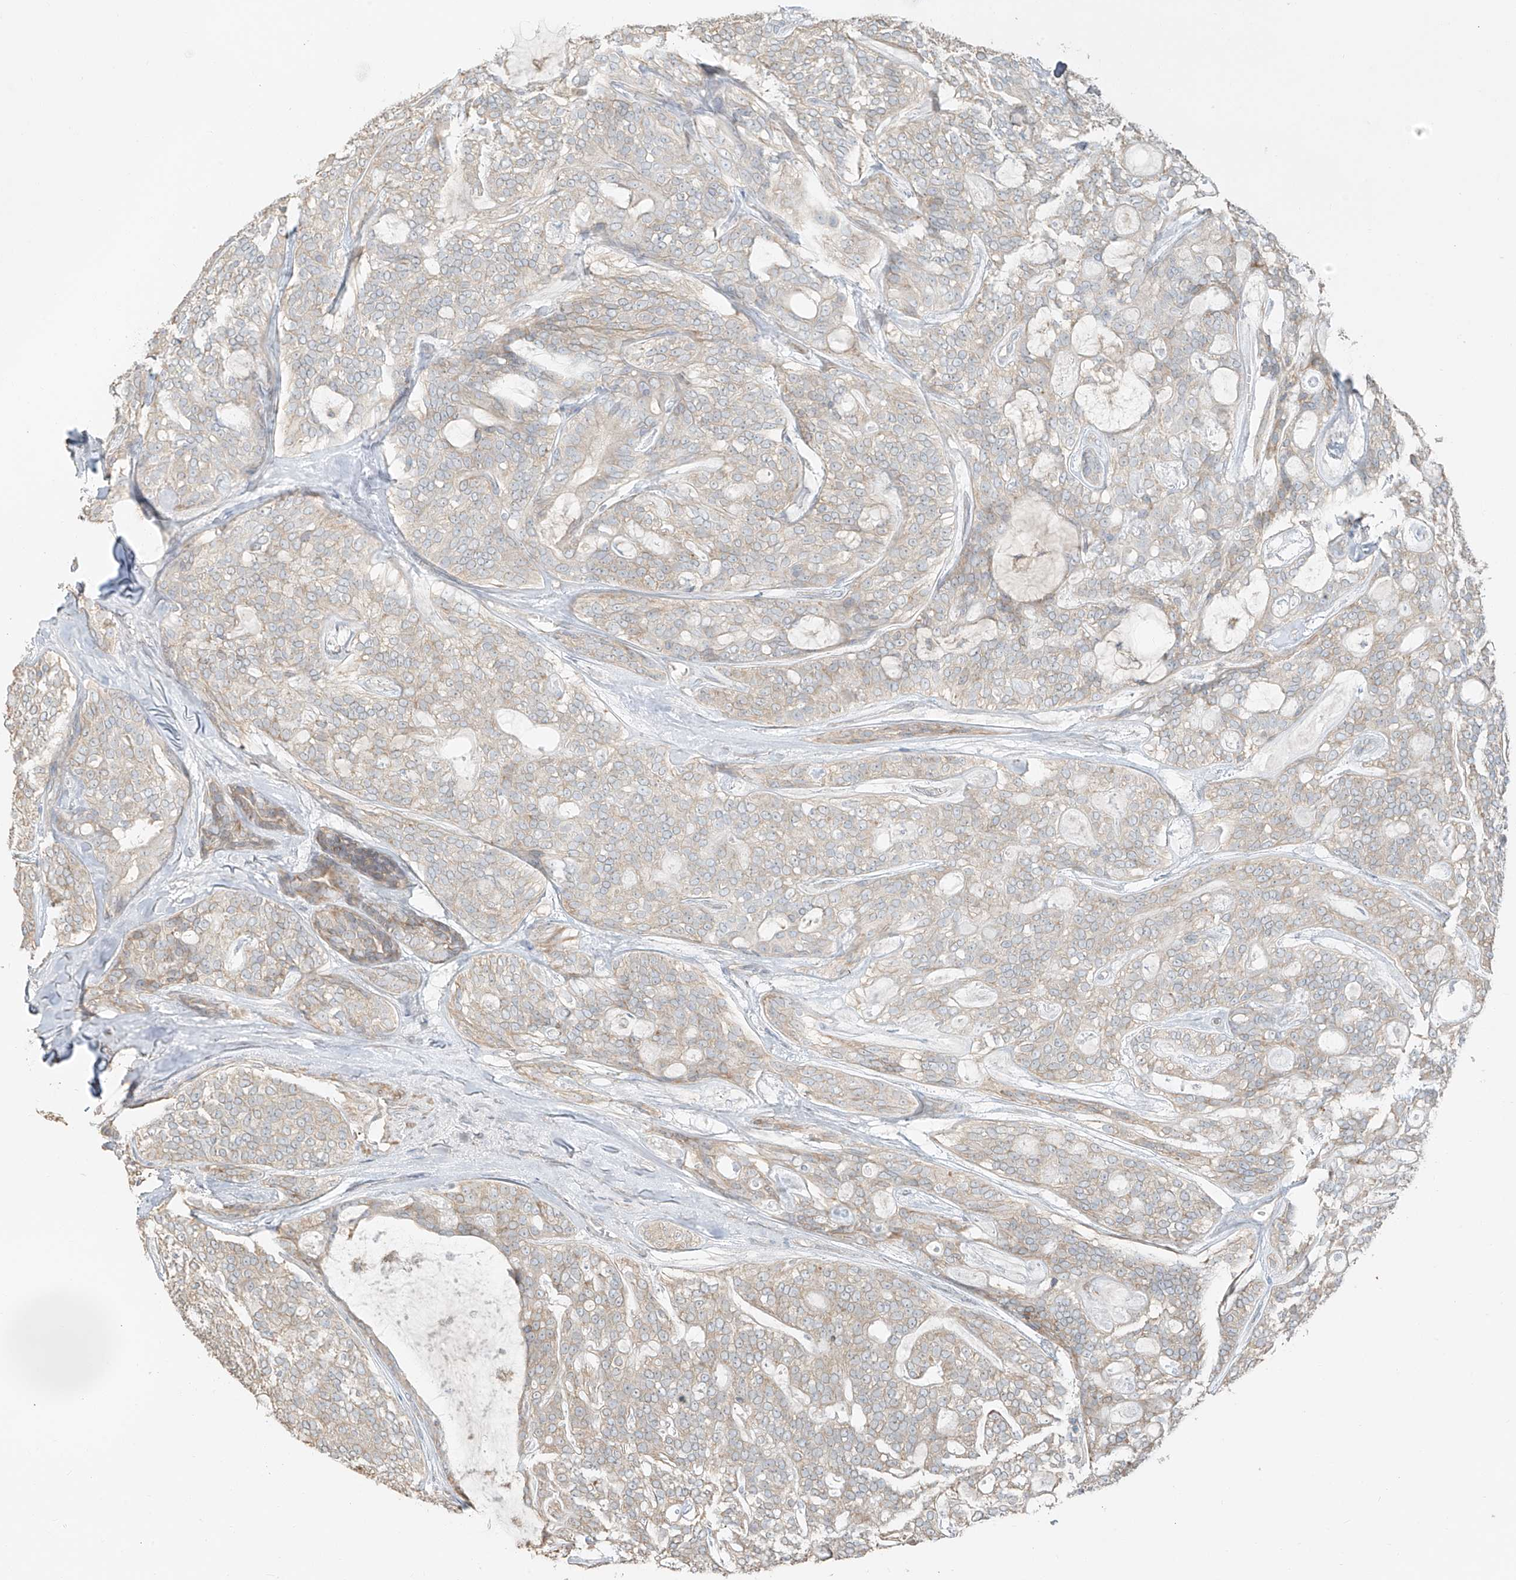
{"staining": {"intensity": "weak", "quantity": "<25%", "location": "cytoplasmic/membranous"}, "tissue": "head and neck cancer", "cell_type": "Tumor cells", "image_type": "cancer", "snomed": [{"axis": "morphology", "description": "Adenocarcinoma, NOS"}, {"axis": "topography", "description": "Head-Neck"}], "caption": "Tumor cells are negative for protein expression in human head and neck cancer.", "gene": "ANKZF1", "patient": {"sex": "male", "age": 66}}